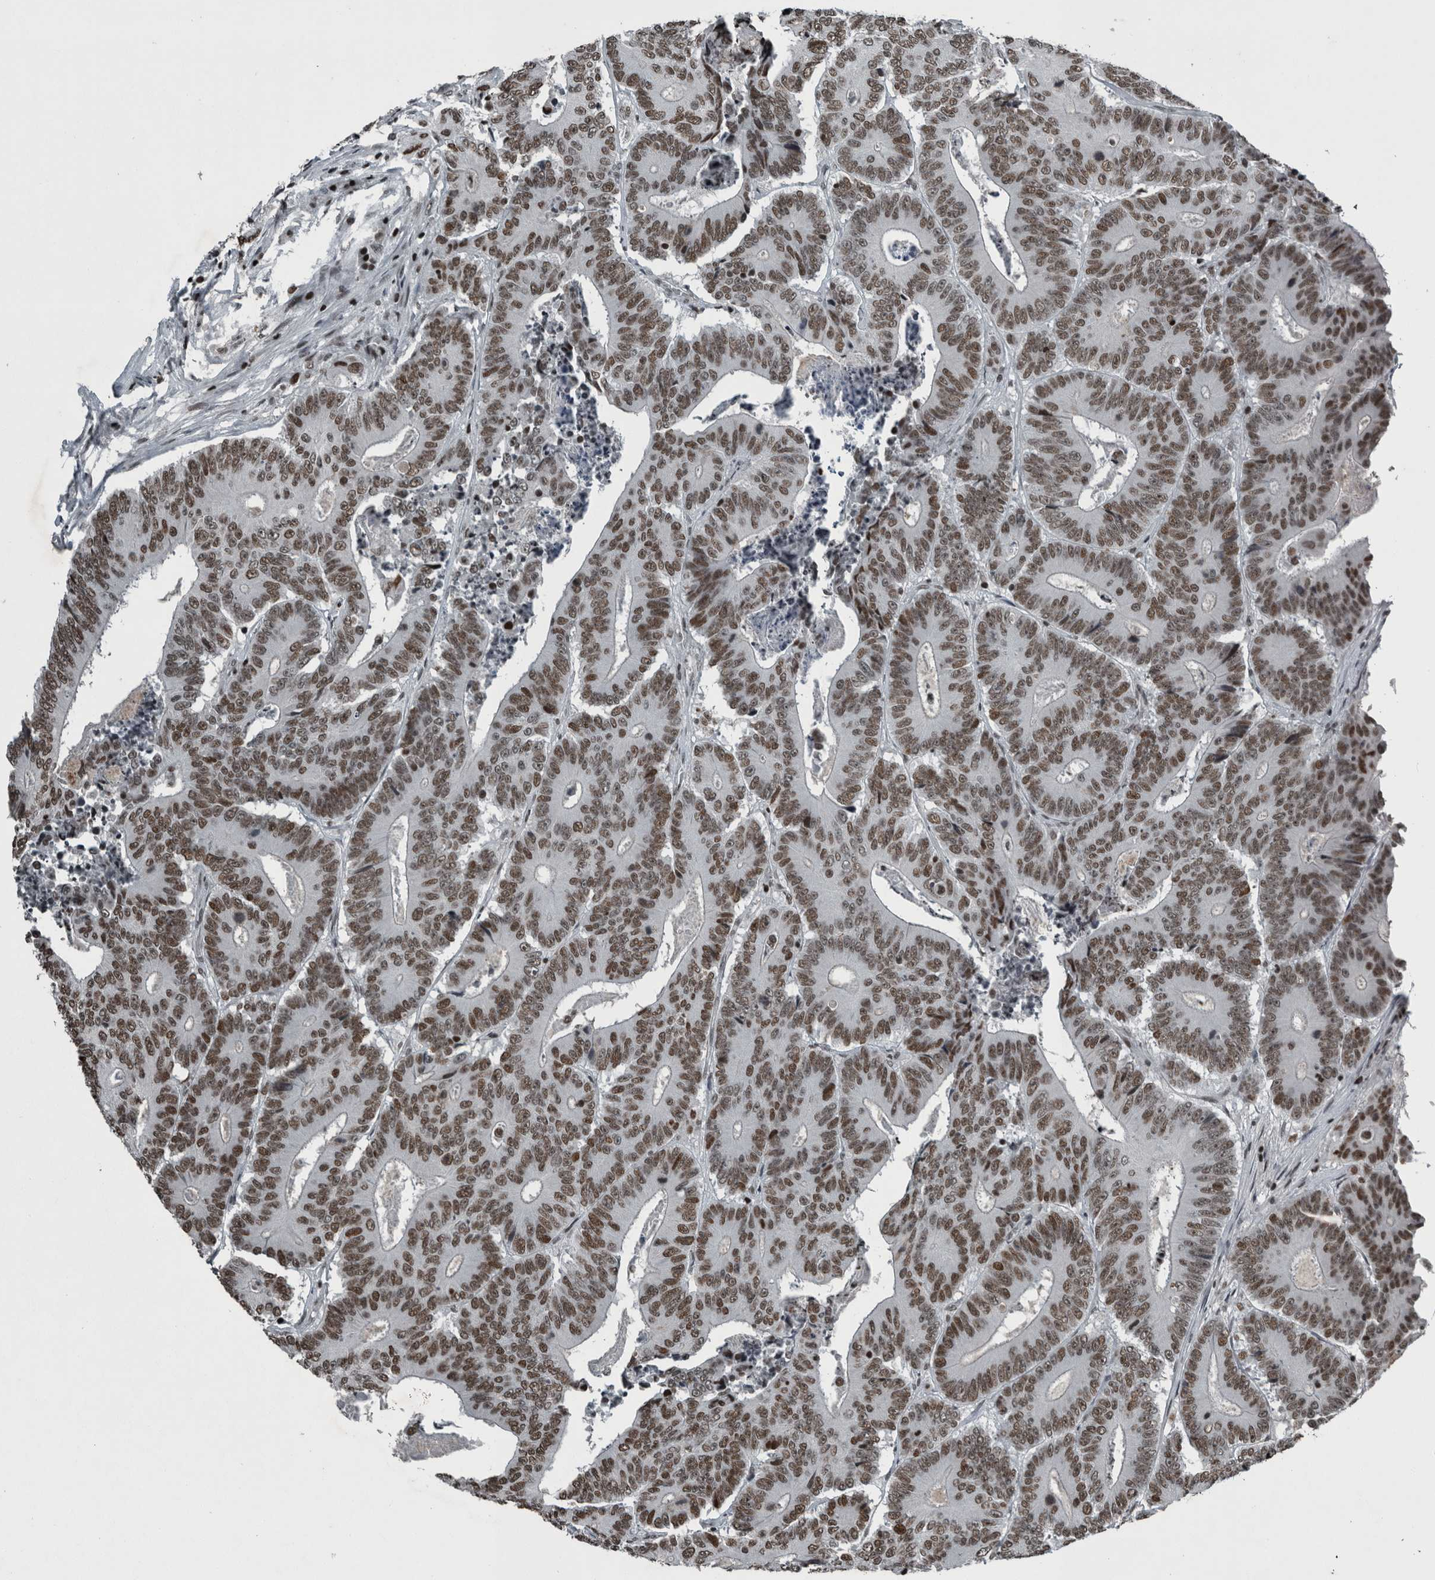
{"staining": {"intensity": "moderate", "quantity": ">75%", "location": "nuclear"}, "tissue": "colorectal cancer", "cell_type": "Tumor cells", "image_type": "cancer", "snomed": [{"axis": "morphology", "description": "Adenocarcinoma, NOS"}, {"axis": "topography", "description": "Colon"}], "caption": "The histopathology image displays a brown stain indicating the presence of a protein in the nuclear of tumor cells in adenocarcinoma (colorectal).", "gene": "UNC50", "patient": {"sex": "male", "age": 83}}